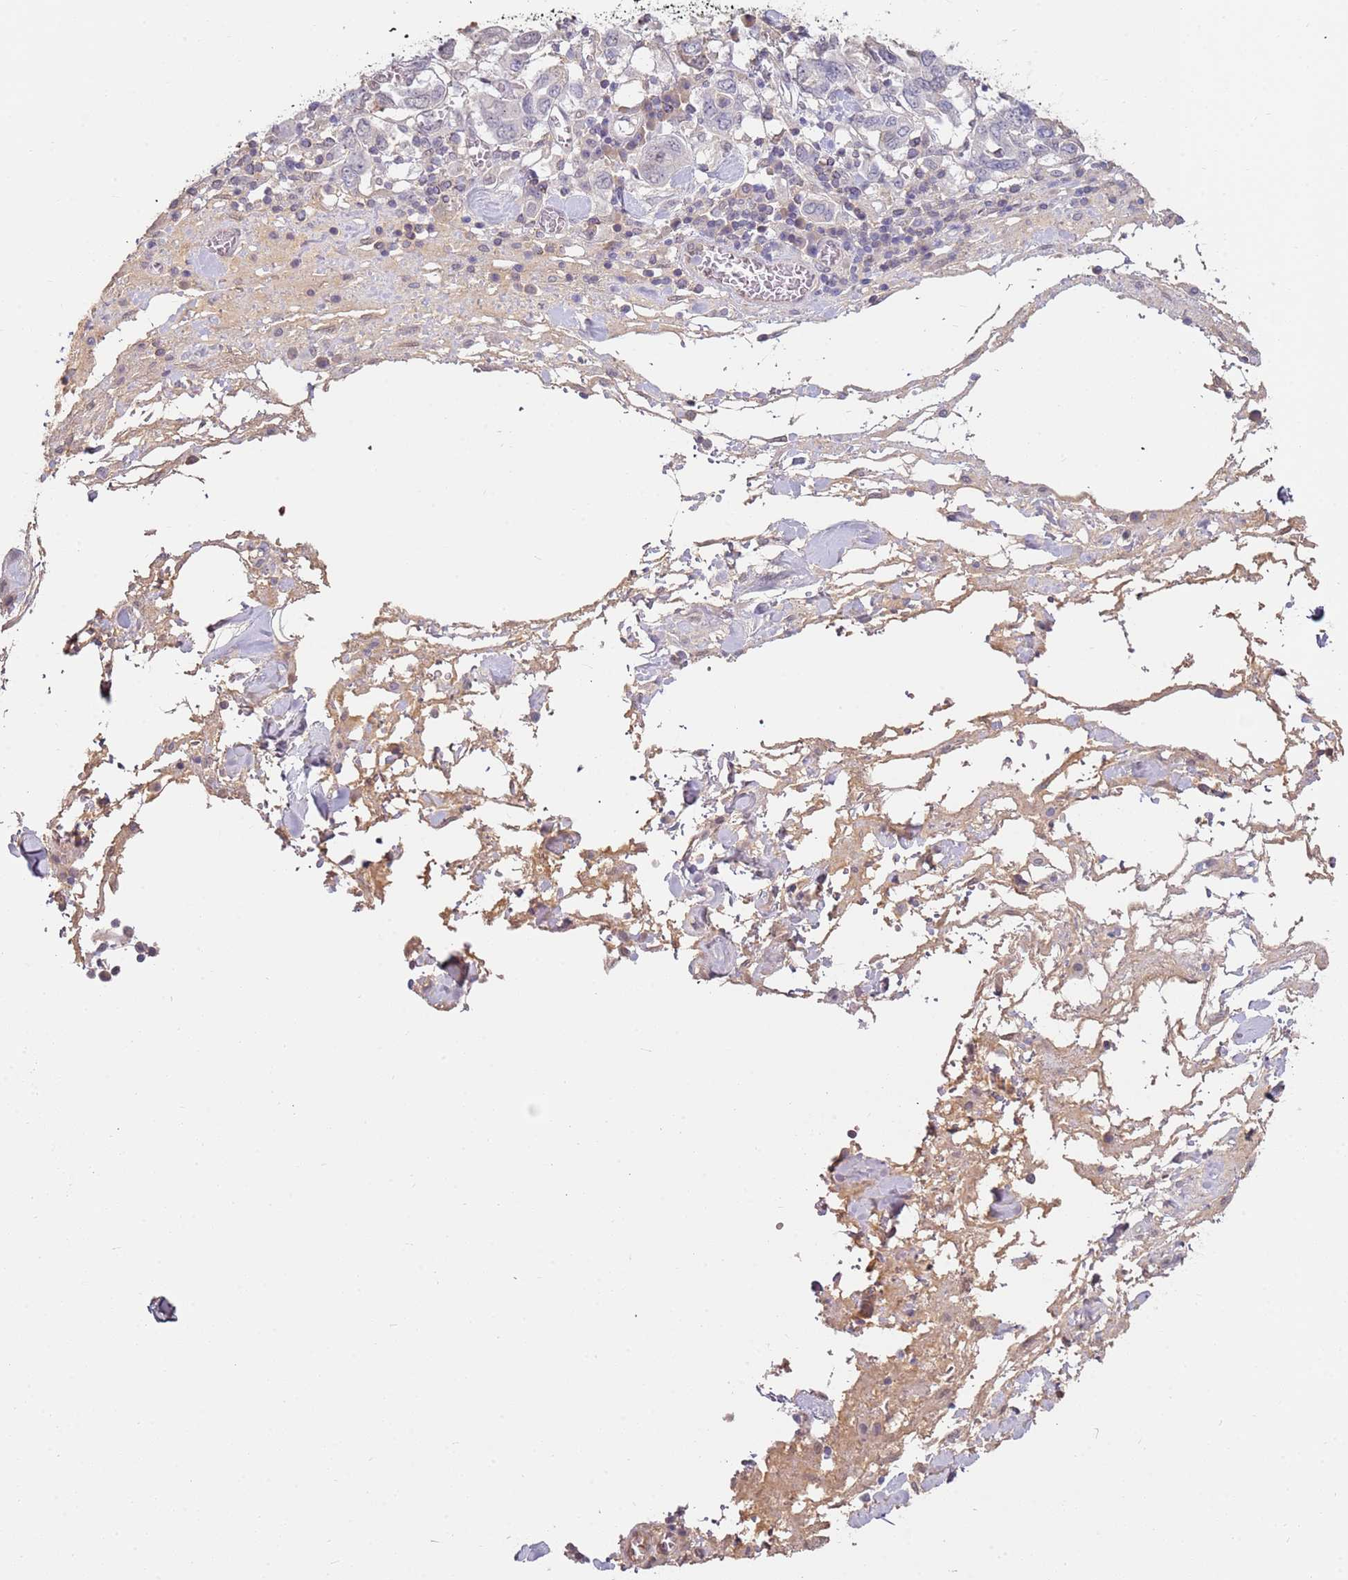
{"staining": {"intensity": "negative", "quantity": "none", "location": "none"}, "tissue": "stomach cancer", "cell_type": "Tumor cells", "image_type": "cancer", "snomed": [{"axis": "morphology", "description": "Adenocarcinoma, NOS"}, {"axis": "topography", "description": "Stomach, upper"}, {"axis": "topography", "description": "Stomach"}], "caption": "A histopathology image of human stomach cancer (adenocarcinoma) is negative for staining in tumor cells. (DAB immunohistochemistry (IHC) with hematoxylin counter stain).", "gene": "WDR93", "patient": {"sex": "male", "age": 62}}